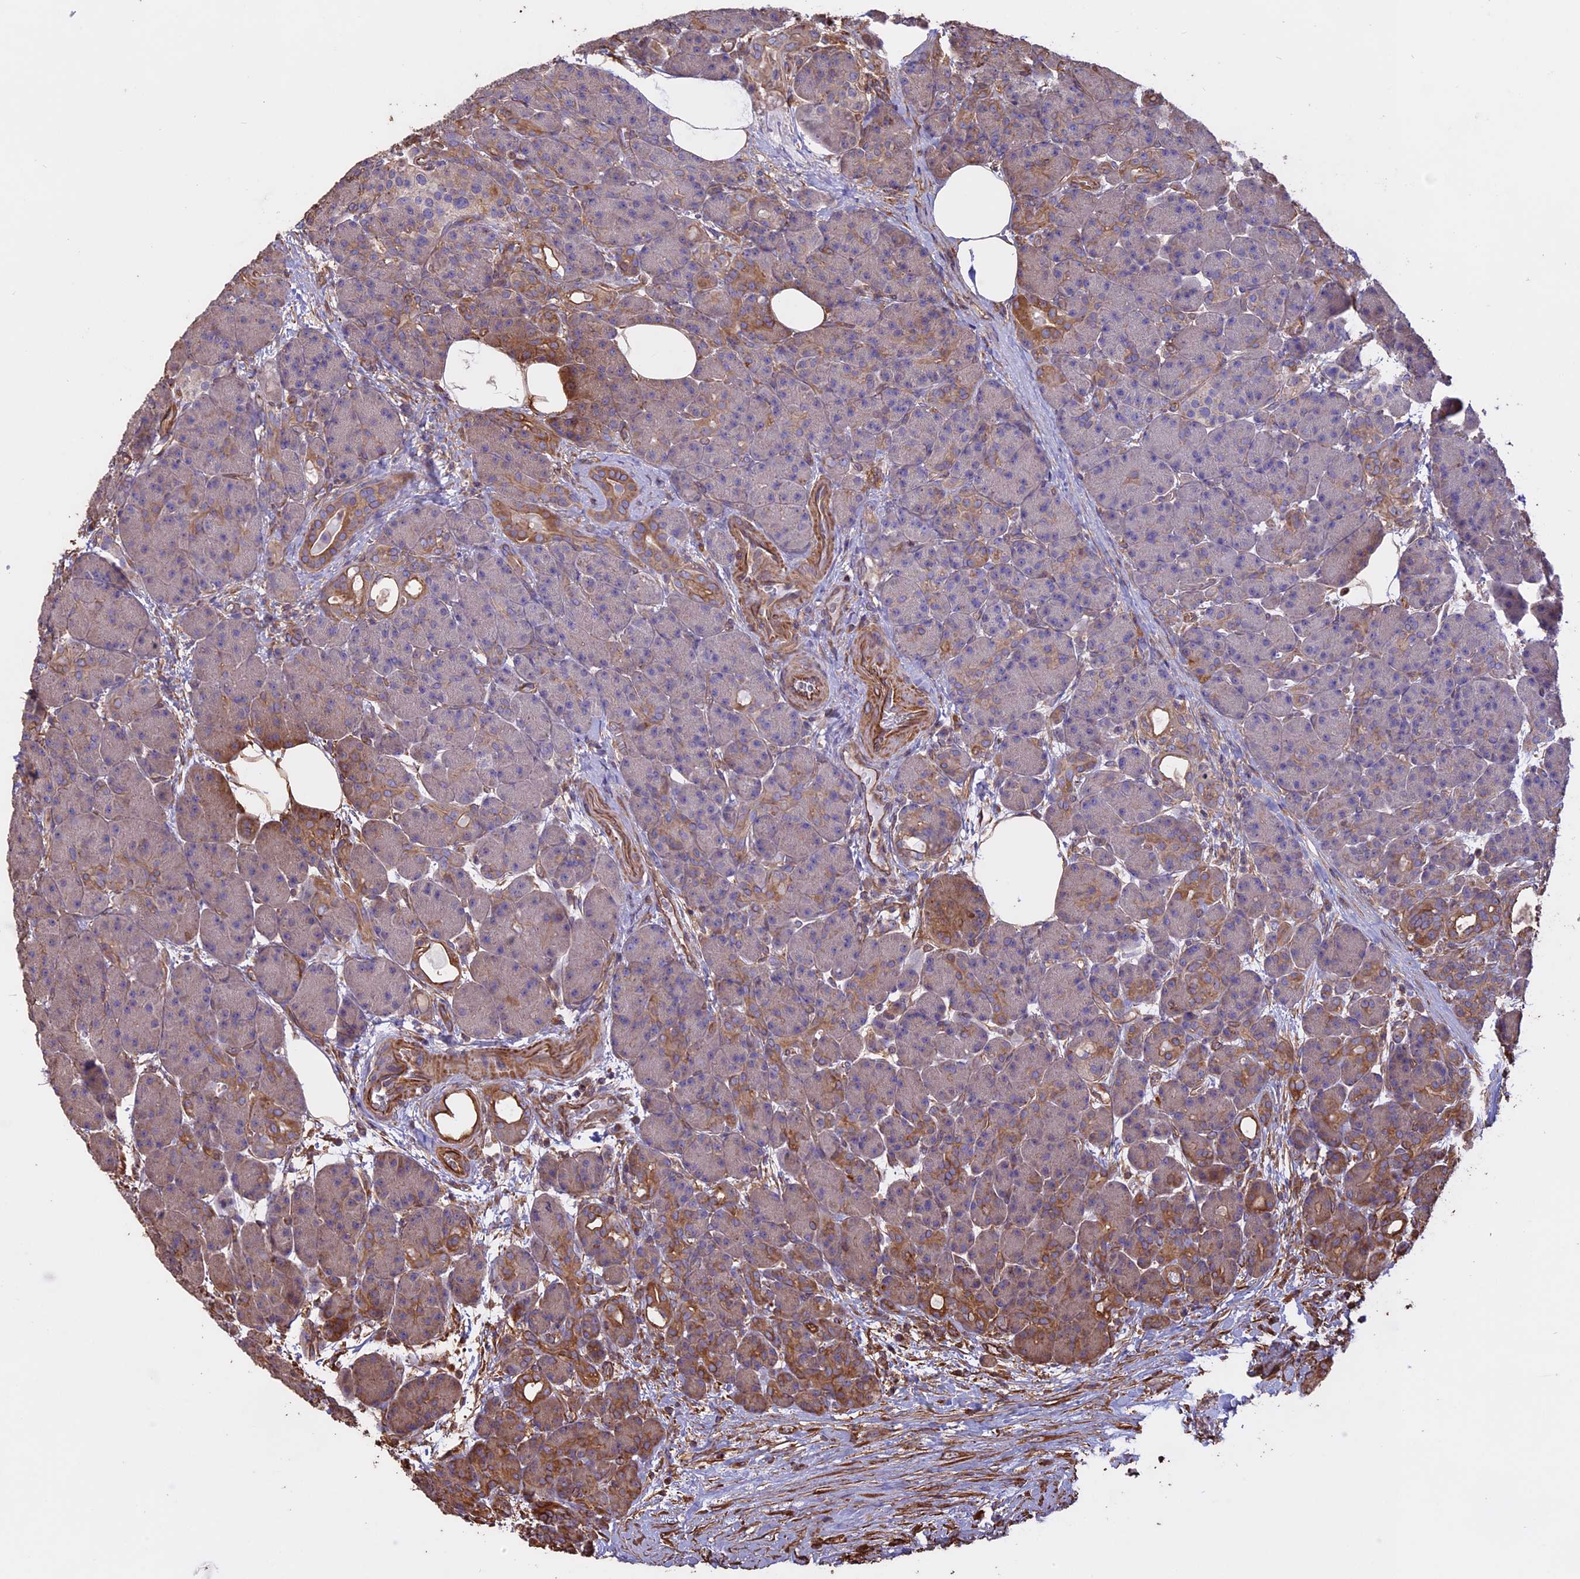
{"staining": {"intensity": "moderate", "quantity": "25%-75%", "location": "cytoplasmic/membranous"}, "tissue": "pancreas", "cell_type": "Exocrine glandular cells", "image_type": "normal", "snomed": [{"axis": "morphology", "description": "Normal tissue, NOS"}, {"axis": "topography", "description": "Pancreas"}], "caption": "Immunohistochemistry micrograph of benign pancreas stained for a protein (brown), which displays medium levels of moderate cytoplasmic/membranous positivity in approximately 25%-75% of exocrine glandular cells.", "gene": "CCDC148", "patient": {"sex": "male", "age": 63}}